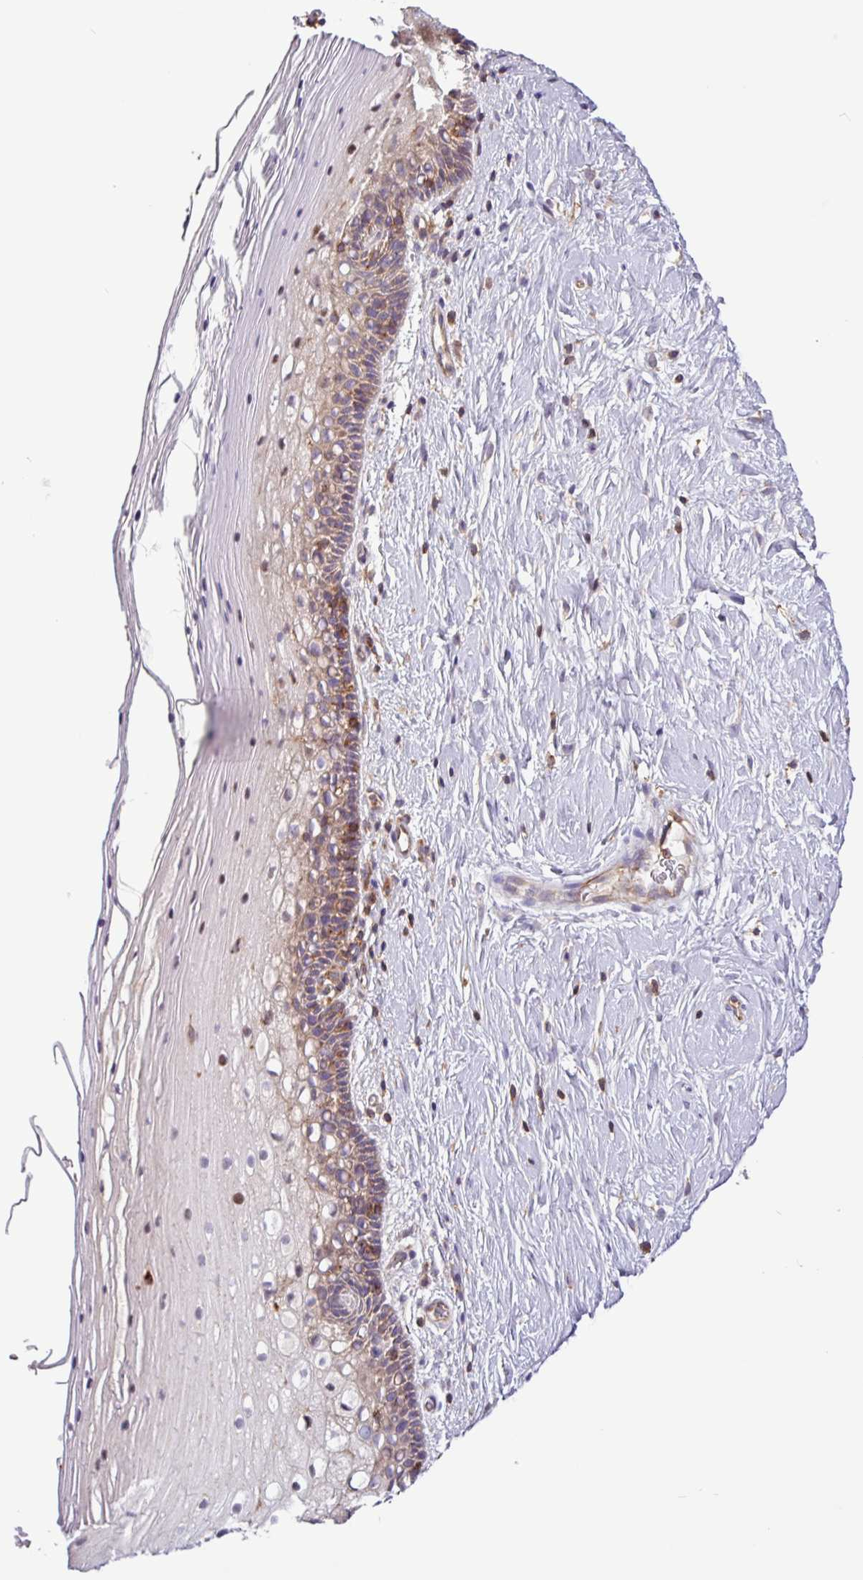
{"staining": {"intensity": "moderate", "quantity": "<25%", "location": "cytoplasmic/membranous"}, "tissue": "cervix", "cell_type": "Glandular cells", "image_type": "normal", "snomed": [{"axis": "morphology", "description": "Normal tissue, NOS"}, {"axis": "topography", "description": "Cervix"}], "caption": "Immunohistochemical staining of unremarkable human cervix reveals moderate cytoplasmic/membranous protein staining in about <25% of glandular cells.", "gene": "ACTR3B", "patient": {"sex": "female", "age": 36}}